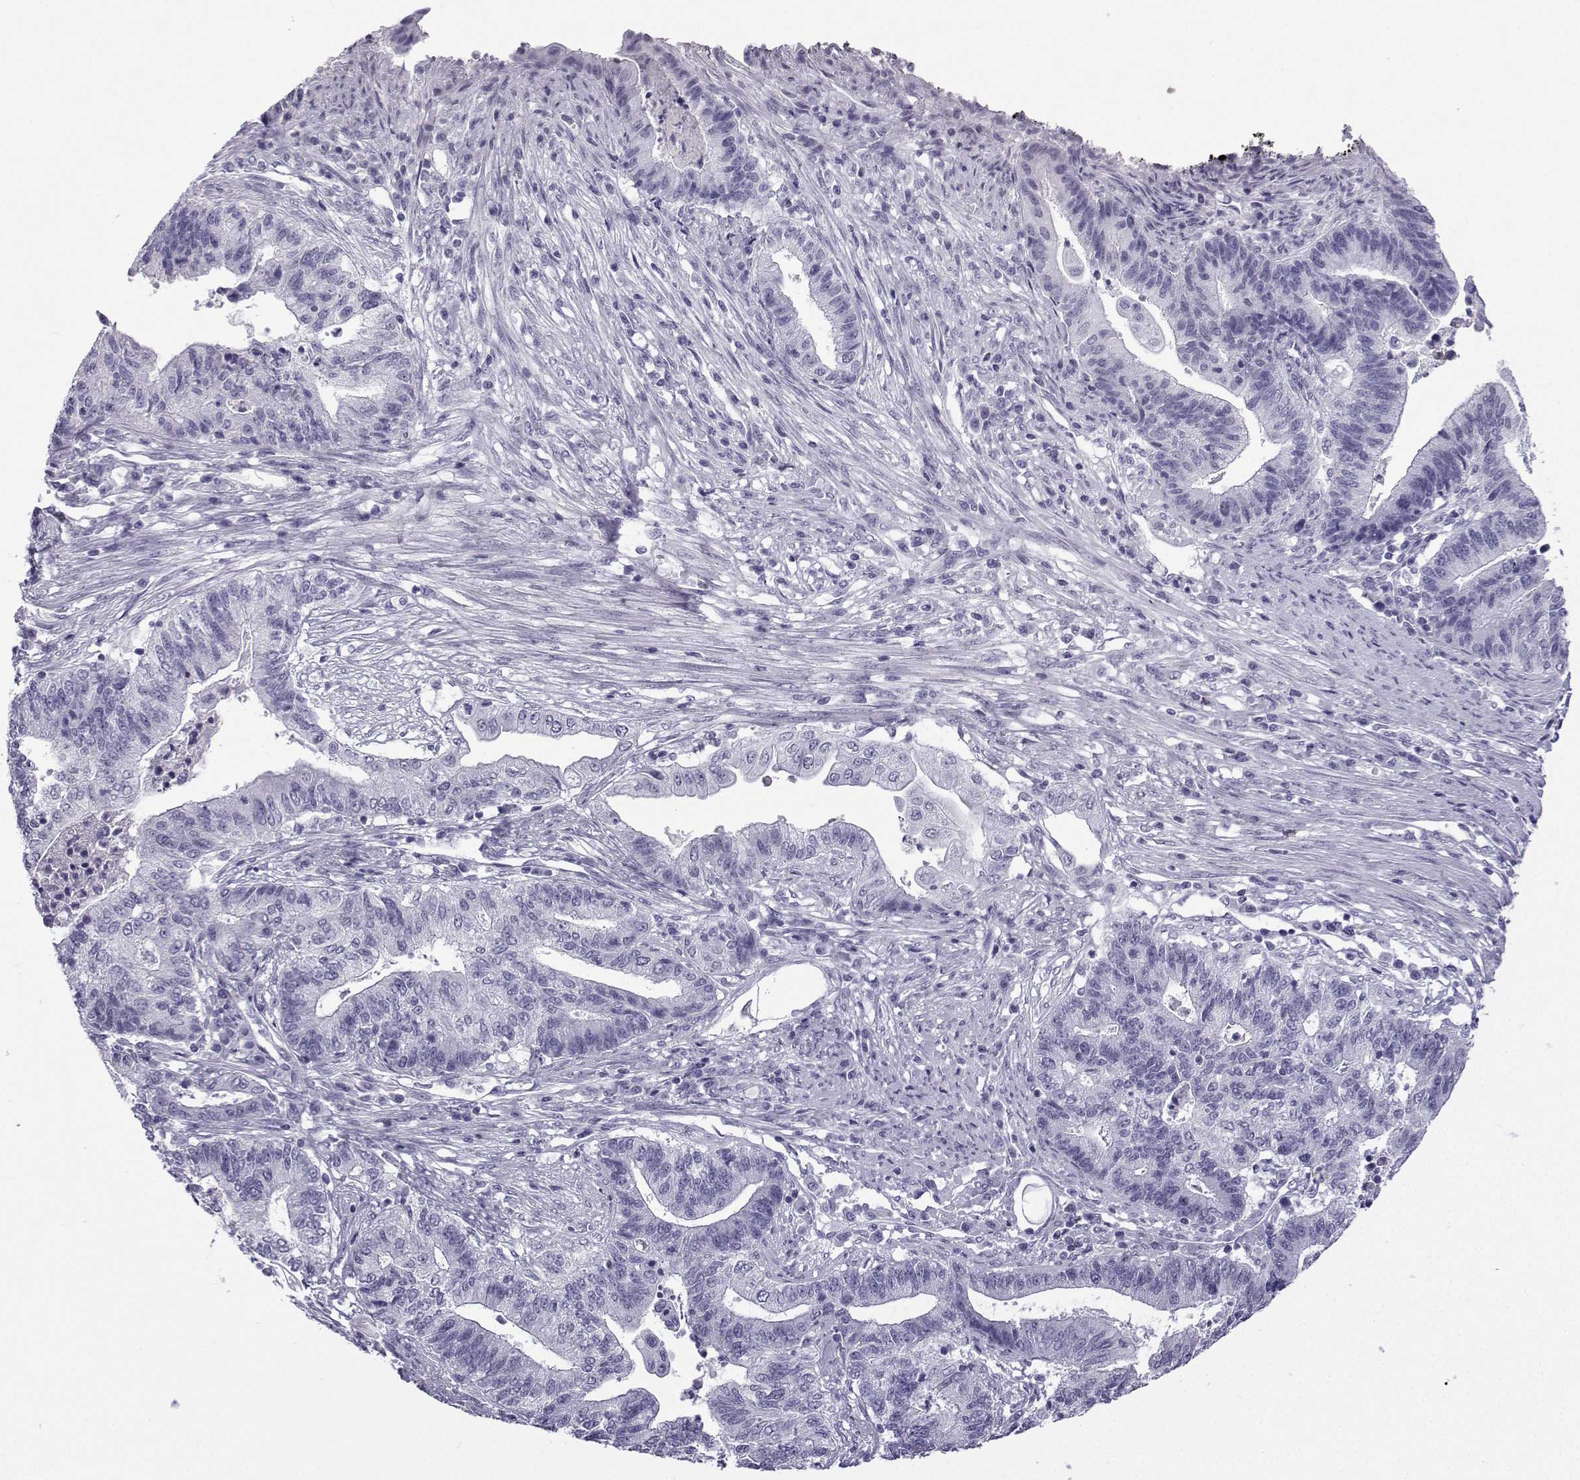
{"staining": {"intensity": "negative", "quantity": "none", "location": "none"}, "tissue": "endometrial cancer", "cell_type": "Tumor cells", "image_type": "cancer", "snomed": [{"axis": "morphology", "description": "Adenocarcinoma, NOS"}, {"axis": "topography", "description": "Uterus"}, {"axis": "topography", "description": "Endometrium"}], "caption": "IHC micrograph of neoplastic tissue: human endometrial cancer (adenocarcinoma) stained with DAB demonstrates no significant protein staining in tumor cells.", "gene": "MRGBP", "patient": {"sex": "female", "age": 54}}